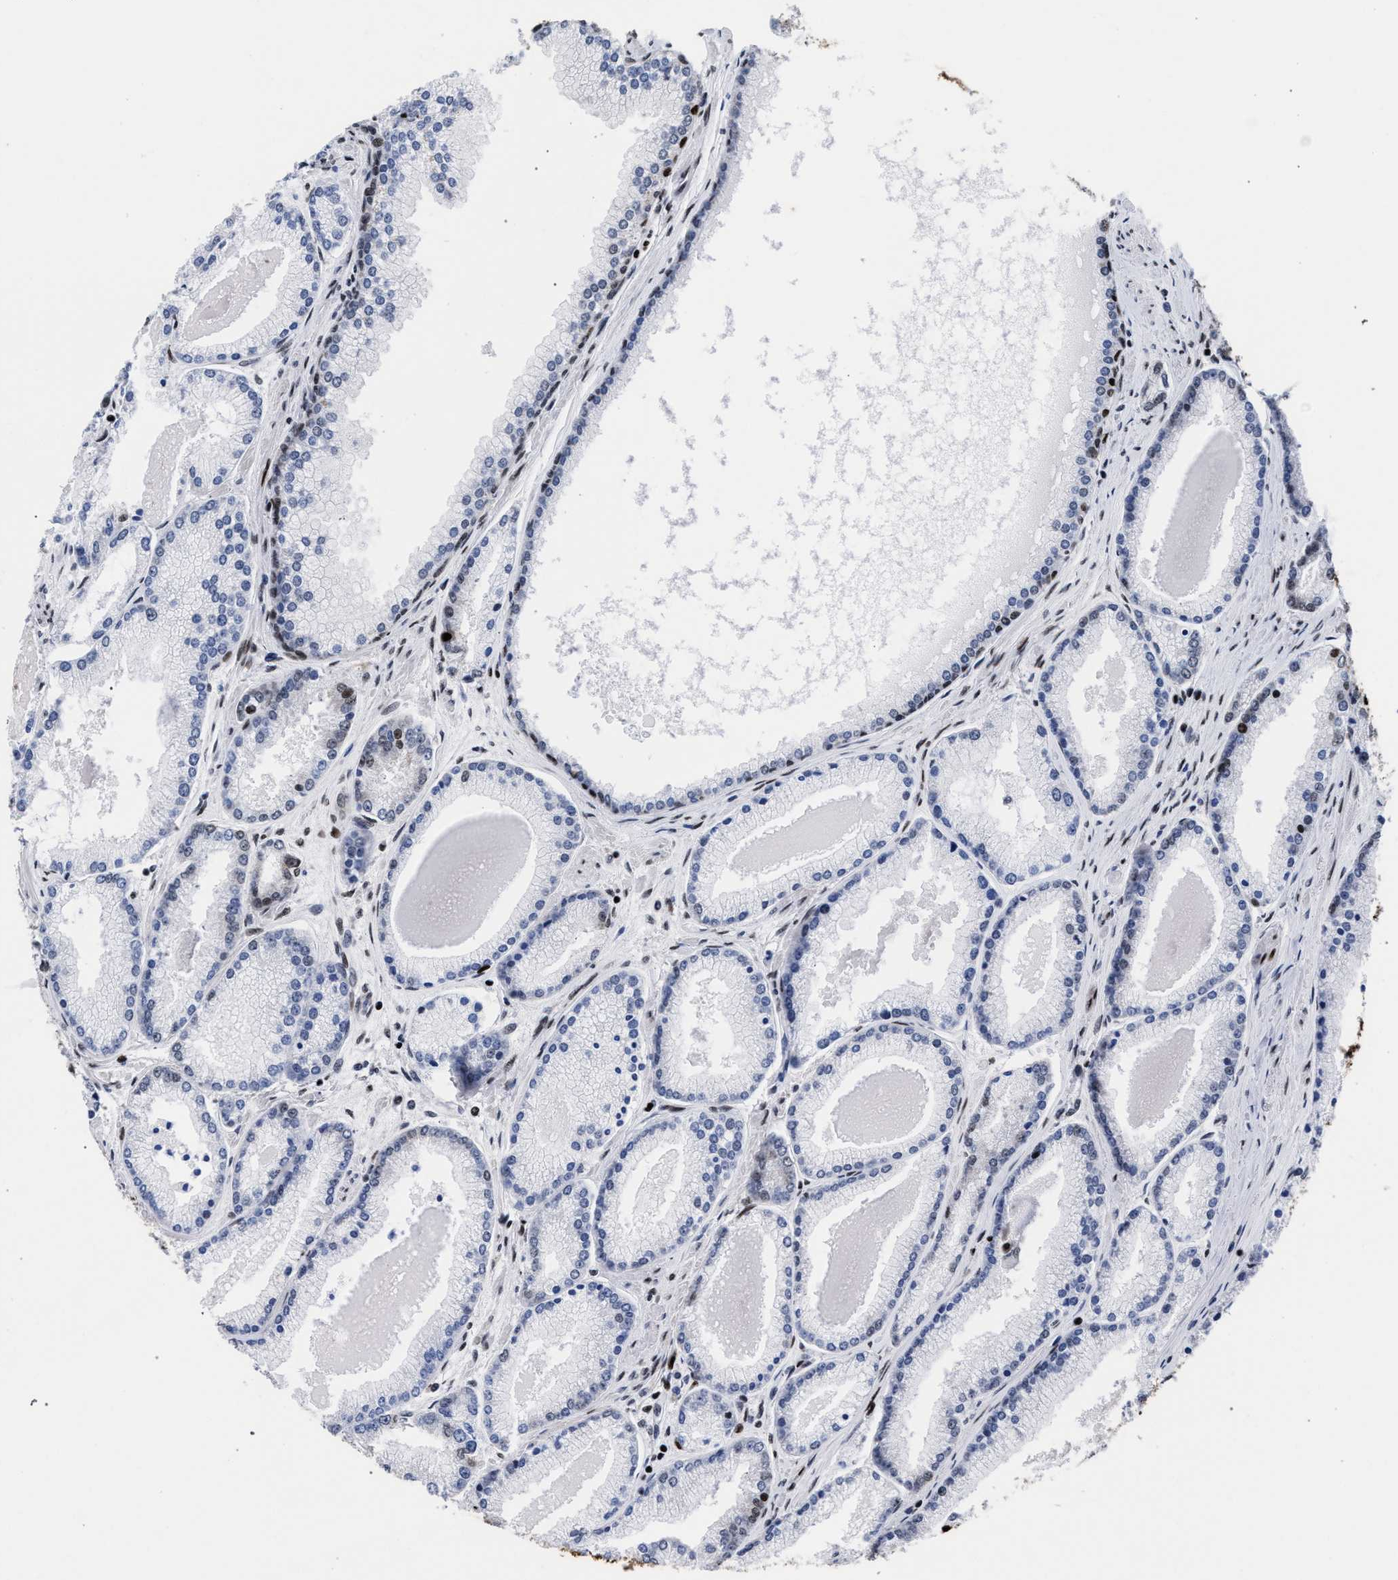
{"staining": {"intensity": "moderate", "quantity": "<25%", "location": "cytoplasmic/membranous,nuclear"}, "tissue": "prostate cancer", "cell_type": "Tumor cells", "image_type": "cancer", "snomed": [{"axis": "morphology", "description": "Adenocarcinoma, High grade"}, {"axis": "topography", "description": "Prostate"}], "caption": "IHC image of prostate cancer stained for a protein (brown), which demonstrates low levels of moderate cytoplasmic/membranous and nuclear expression in approximately <25% of tumor cells.", "gene": "HNRNPA1", "patient": {"sex": "male", "age": 61}}